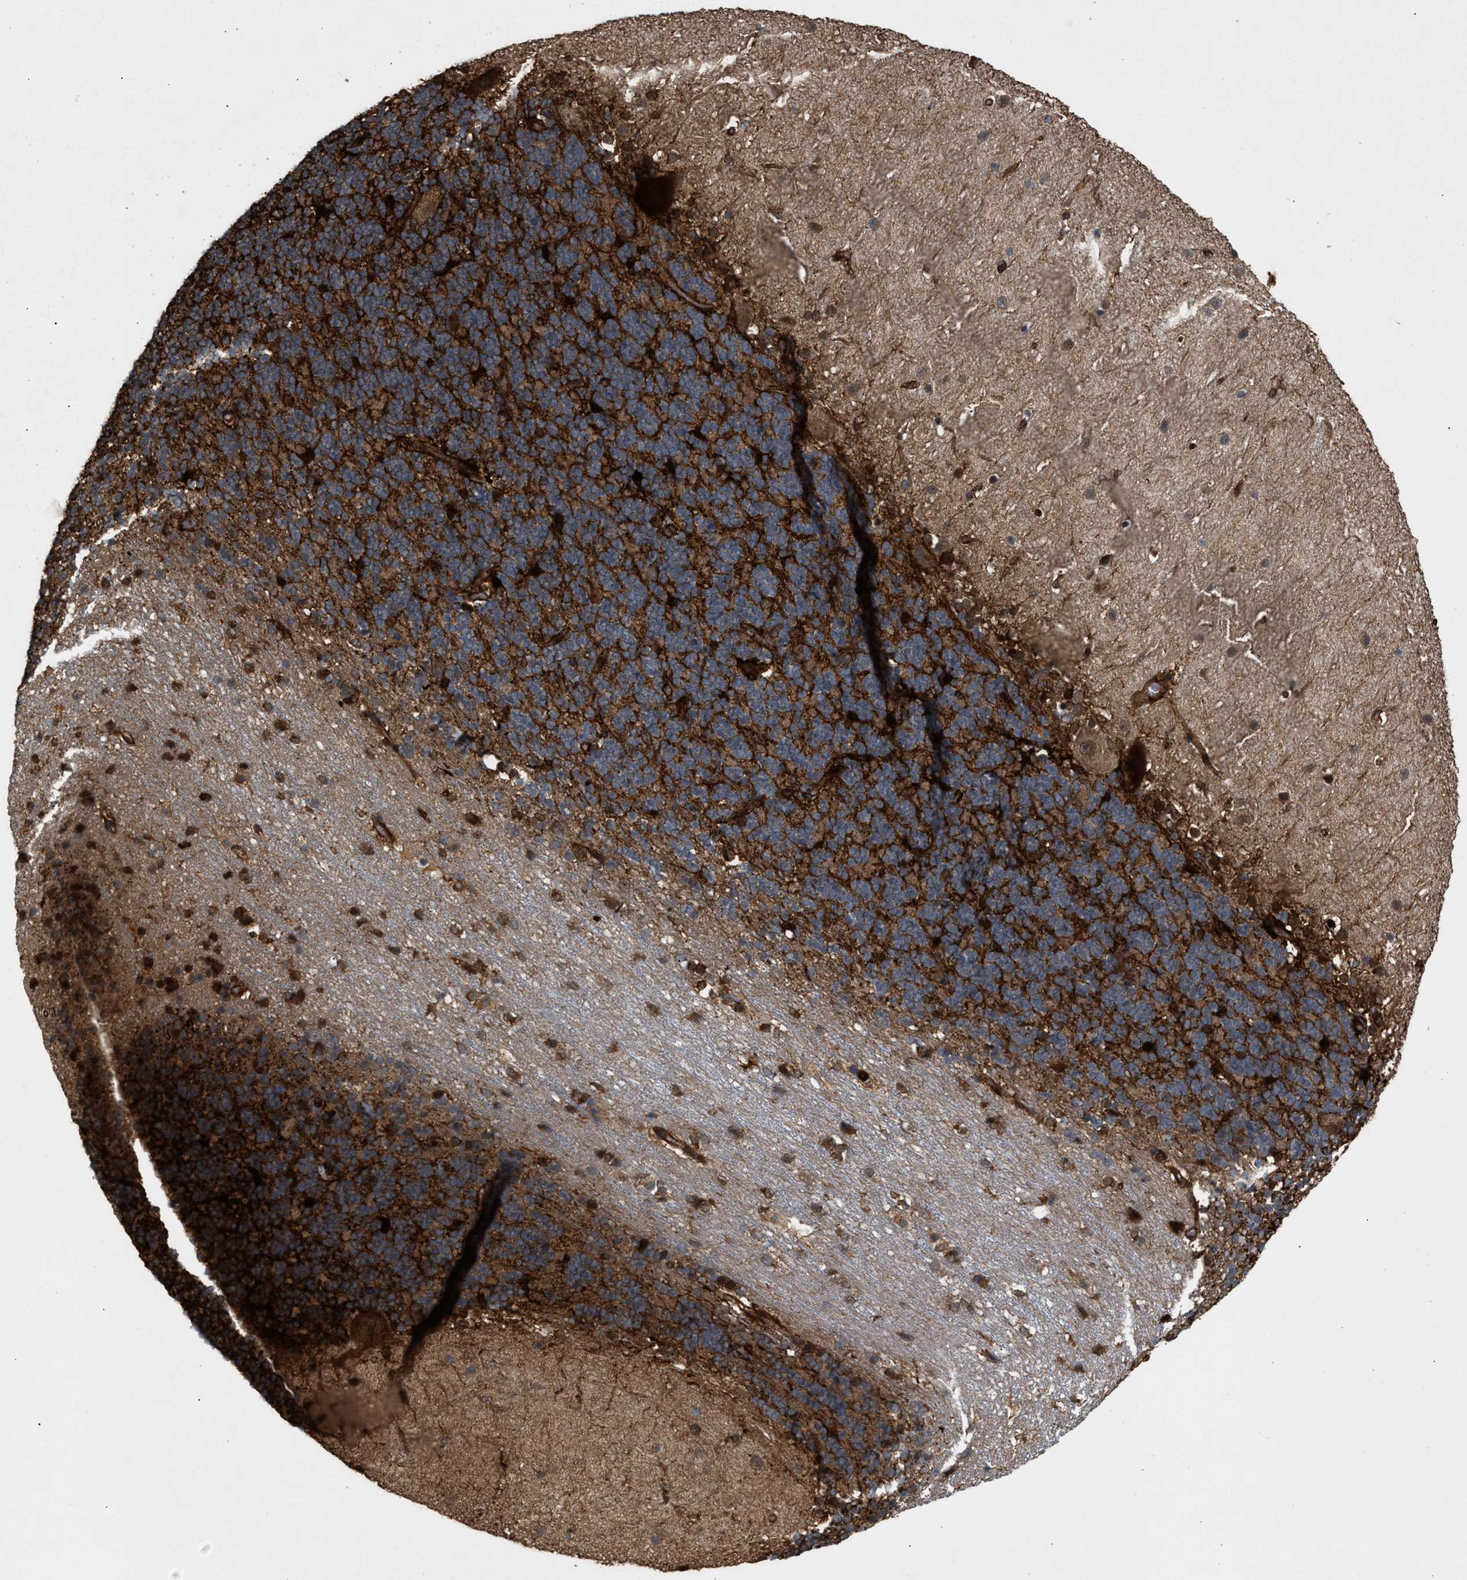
{"staining": {"intensity": "strong", "quantity": "25%-75%", "location": "cytoplasmic/membranous"}, "tissue": "cerebellum", "cell_type": "Cells in granular layer", "image_type": "normal", "snomed": [{"axis": "morphology", "description": "Normal tissue, NOS"}, {"axis": "topography", "description": "Cerebellum"}], "caption": "Immunohistochemistry (IHC) of benign human cerebellum demonstrates high levels of strong cytoplasmic/membranous staining in about 25%-75% of cells in granular layer.", "gene": "GCC1", "patient": {"sex": "female", "age": 19}}